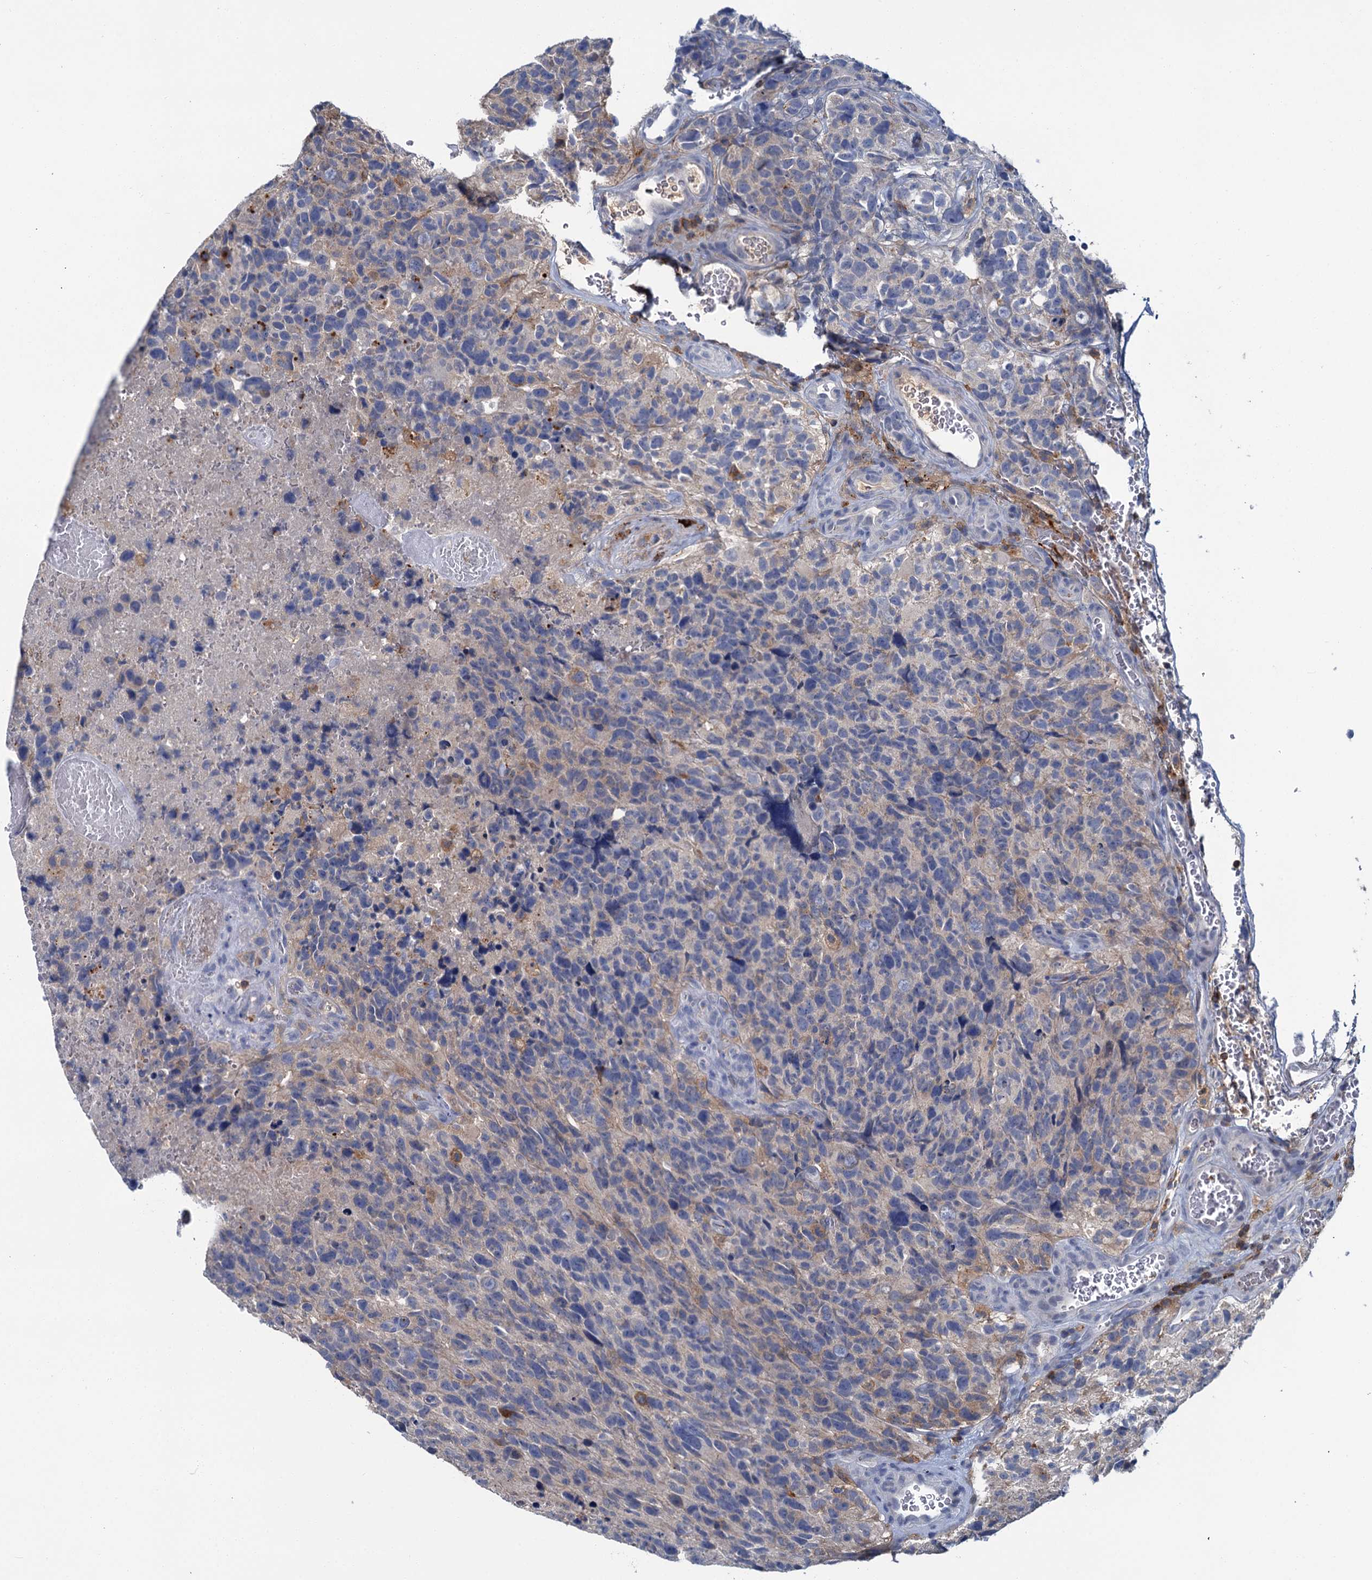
{"staining": {"intensity": "negative", "quantity": "none", "location": "none"}, "tissue": "glioma", "cell_type": "Tumor cells", "image_type": "cancer", "snomed": [{"axis": "morphology", "description": "Glioma, malignant, High grade"}, {"axis": "topography", "description": "Brain"}], "caption": "There is no significant staining in tumor cells of glioma.", "gene": "FGFR2", "patient": {"sex": "male", "age": 69}}